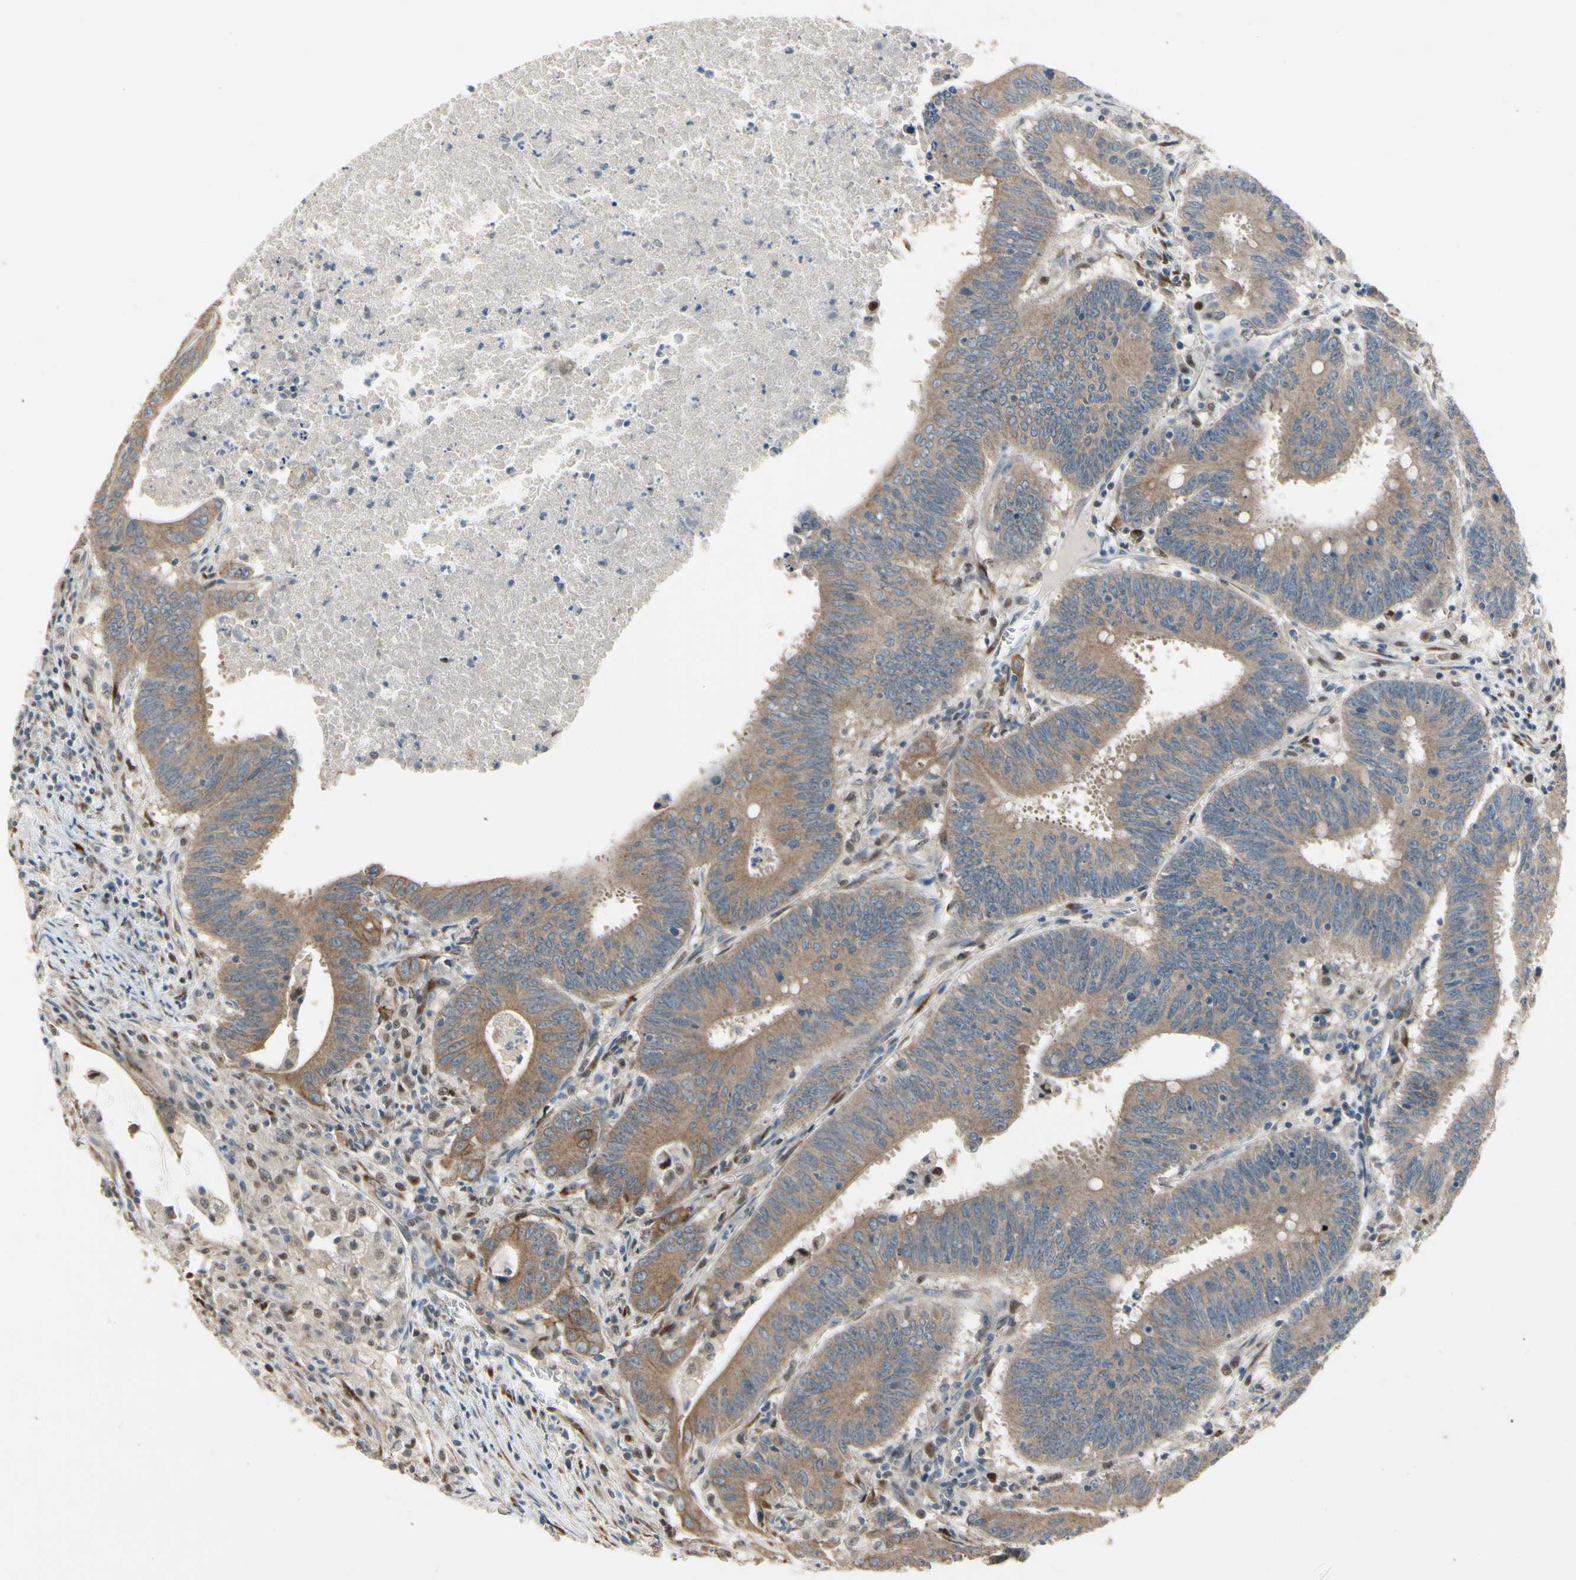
{"staining": {"intensity": "moderate", "quantity": ">75%", "location": "cytoplasmic/membranous"}, "tissue": "colorectal cancer", "cell_type": "Tumor cells", "image_type": "cancer", "snomed": [{"axis": "morphology", "description": "Adenocarcinoma, NOS"}, {"axis": "topography", "description": "Colon"}], "caption": "DAB (3,3'-diaminobenzidine) immunohistochemical staining of colorectal cancer (adenocarcinoma) exhibits moderate cytoplasmic/membranous protein expression in approximately >75% of tumor cells.", "gene": "CGREF1", "patient": {"sex": "male", "age": 45}}